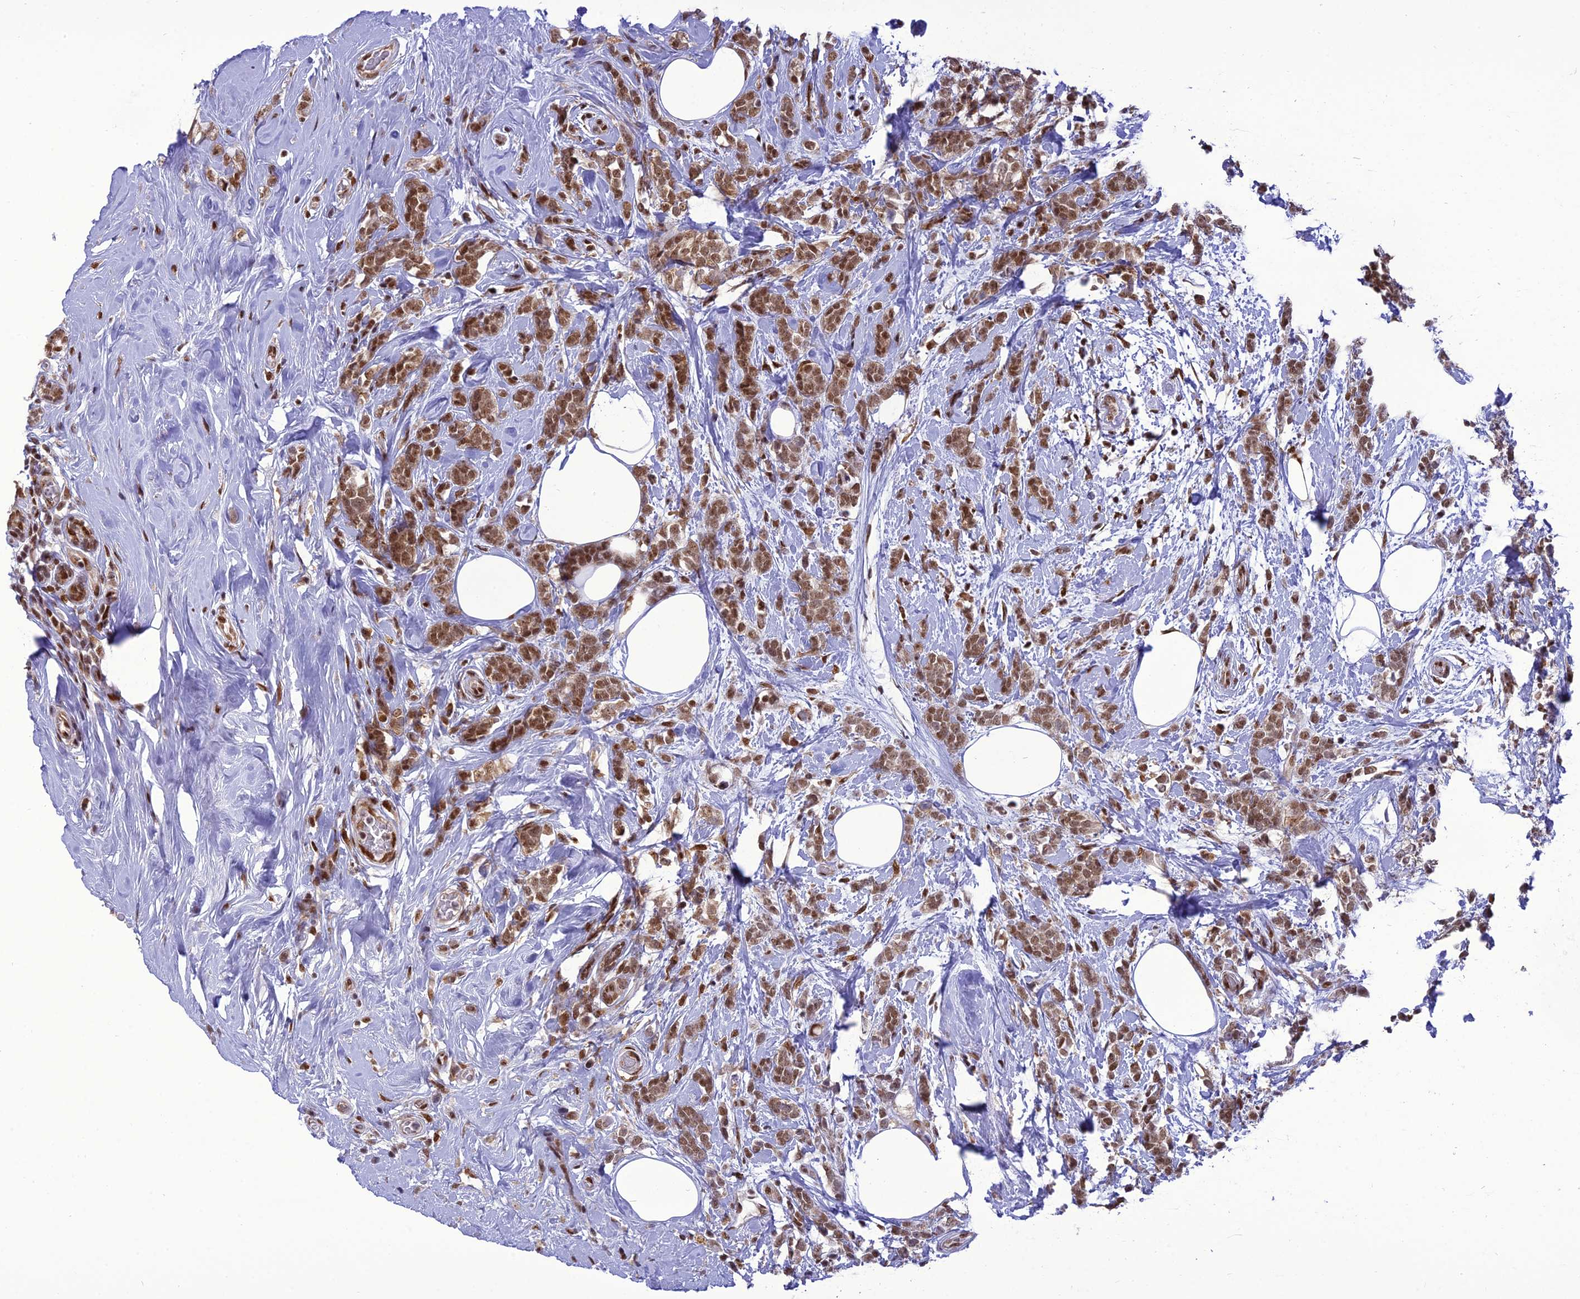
{"staining": {"intensity": "moderate", "quantity": ">75%", "location": "nuclear"}, "tissue": "breast cancer", "cell_type": "Tumor cells", "image_type": "cancer", "snomed": [{"axis": "morphology", "description": "Lobular carcinoma"}, {"axis": "topography", "description": "Breast"}], "caption": "This photomicrograph displays immunohistochemistry (IHC) staining of breast lobular carcinoma, with medium moderate nuclear staining in about >75% of tumor cells.", "gene": "DDX1", "patient": {"sex": "female", "age": 58}}